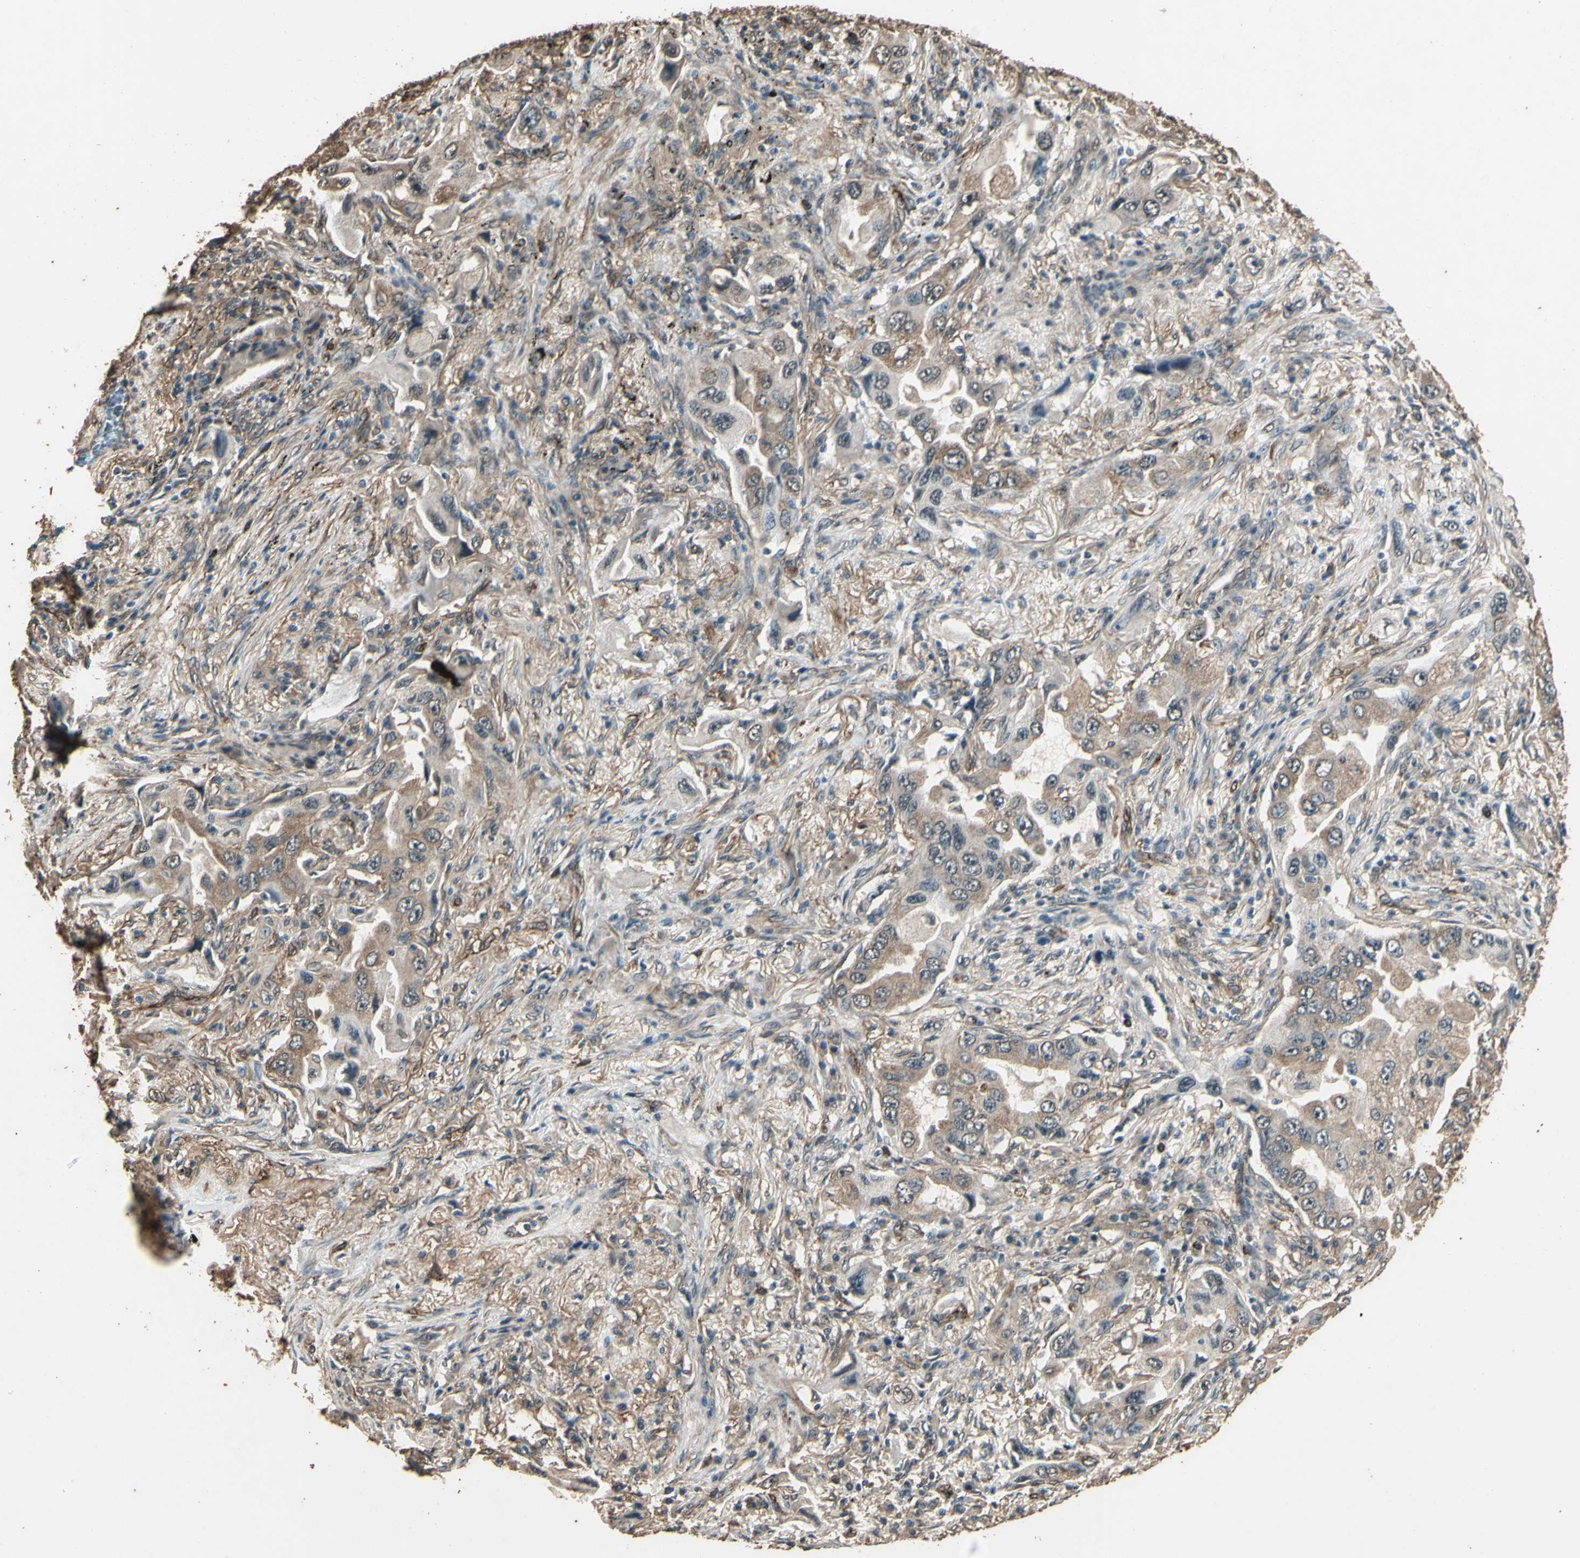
{"staining": {"intensity": "moderate", "quantity": ">75%", "location": "cytoplasmic/membranous"}, "tissue": "lung cancer", "cell_type": "Tumor cells", "image_type": "cancer", "snomed": [{"axis": "morphology", "description": "Adenocarcinoma, NOS"}, {"axis": "topography", "description": "Lung"}], "caption": "Lung cancer (adenocarcinoma) stained with a protein marker displays moderate staining in tumor cells.", "gene": "TSPO", "patient": {"sex": "female", "age": 65}}